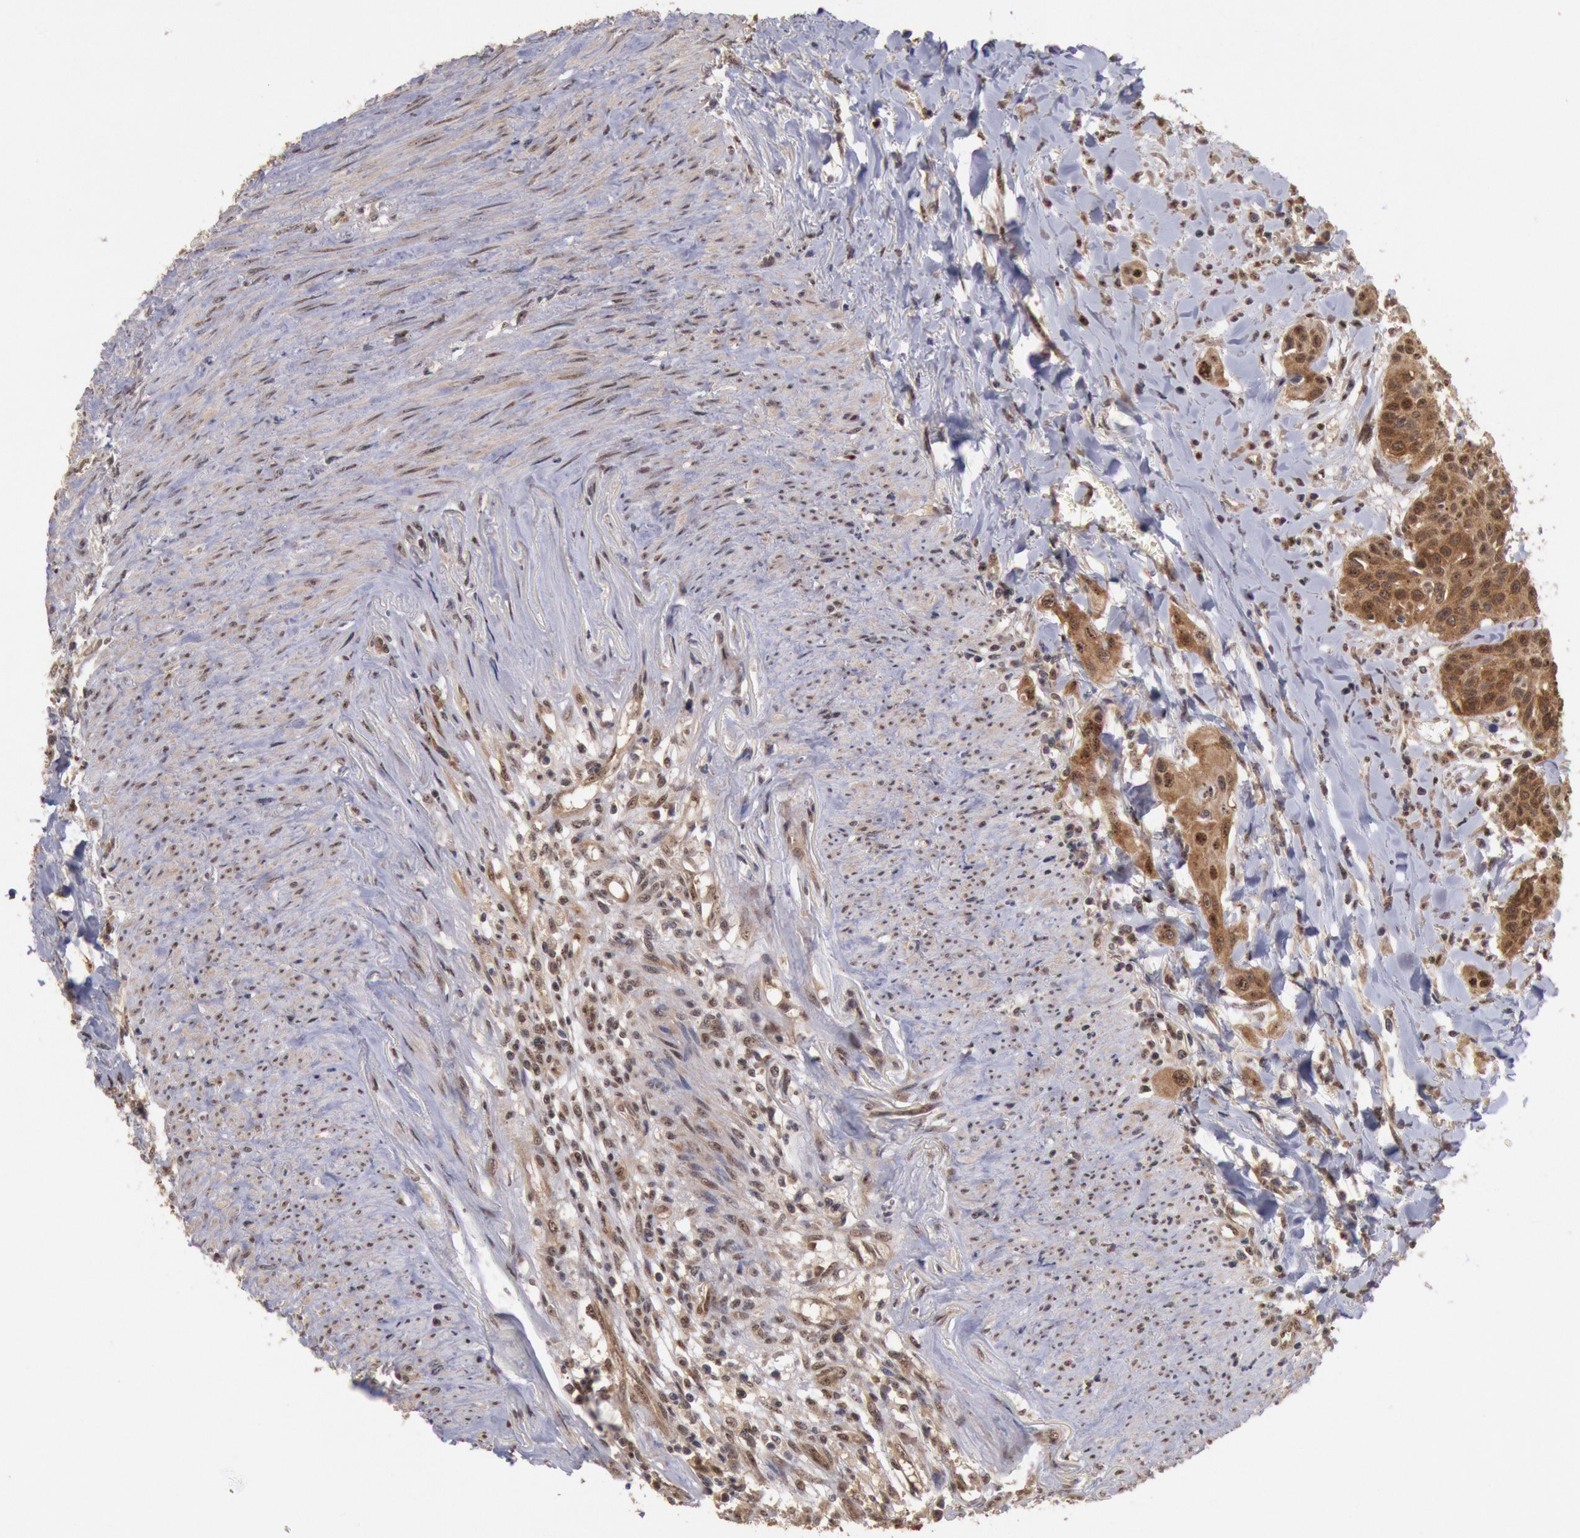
{"staining": {"intensity": "moderate", "quantity": ">75%", "location": "cytoplasmic/membranous,nuclear"}, "tissue": "head and neck cancer", "cell_type": "Tumor cells", "image_type": "cancer", "snomed": [{"axis": "morphology", "description": "Squamous cell carcinoma, NOS"}, {"axis": "morphology", "description": "Squamous cell carcinoma, metastatic, NOS"}, {"axis": "topography", "description": "Lymph node"}, {"axis": "topography", "description": "Salivary gland"}, {"axis": "topography", "description": "Head-Neck"}], "caption": "A histopathology image of metastatic squamous cell carcinoma (head and neck) stained for a protein reveals moderate cytoplasmic/membranous and nuclear brown staining in tumor cells.", "gene": "STX17", "patient": {"sex": "female", "age": 74}}